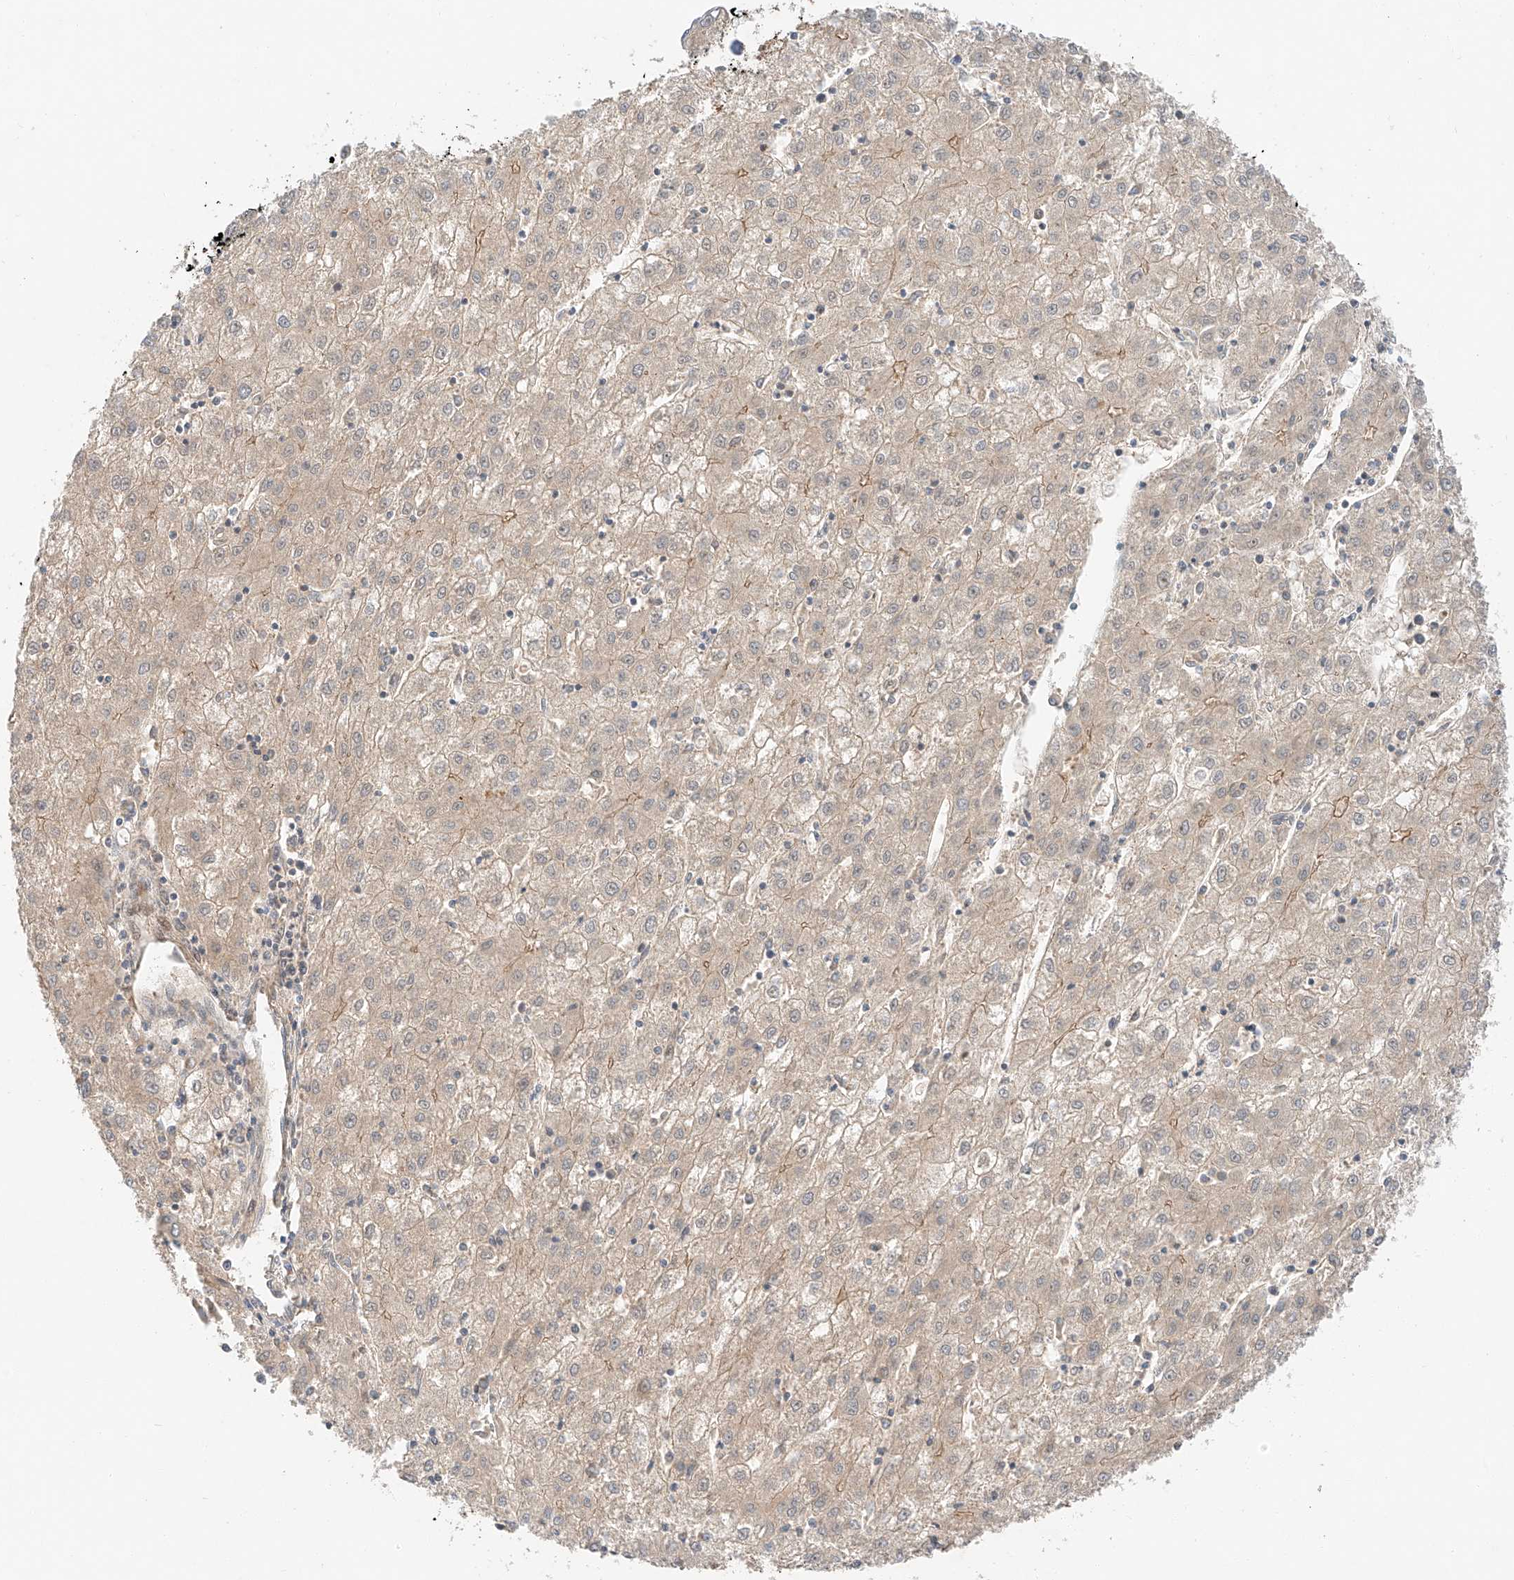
{"staining": {"intensity": "moderate", "quantity": "<25%", "location": "cytoplasmic/membranous"}, "tissue": "liver cancer", "cell_type": "Tumor cells", "image_type": "cancer", "snomed": [{"axis": "morphology", "description": "Carcinoma, Hepatocellular, NOS"}, {"axis": "topography", "description": "Liver"}], "caption": "Brown immunohistochemical staining in liver hepatocellular carcinoma displays moderate cytoplasmic/membranous positivity in approximately <25% of tumor cells.", "gene": "XPNPEP1", "patient": {"sex": "male", "age": 72}}